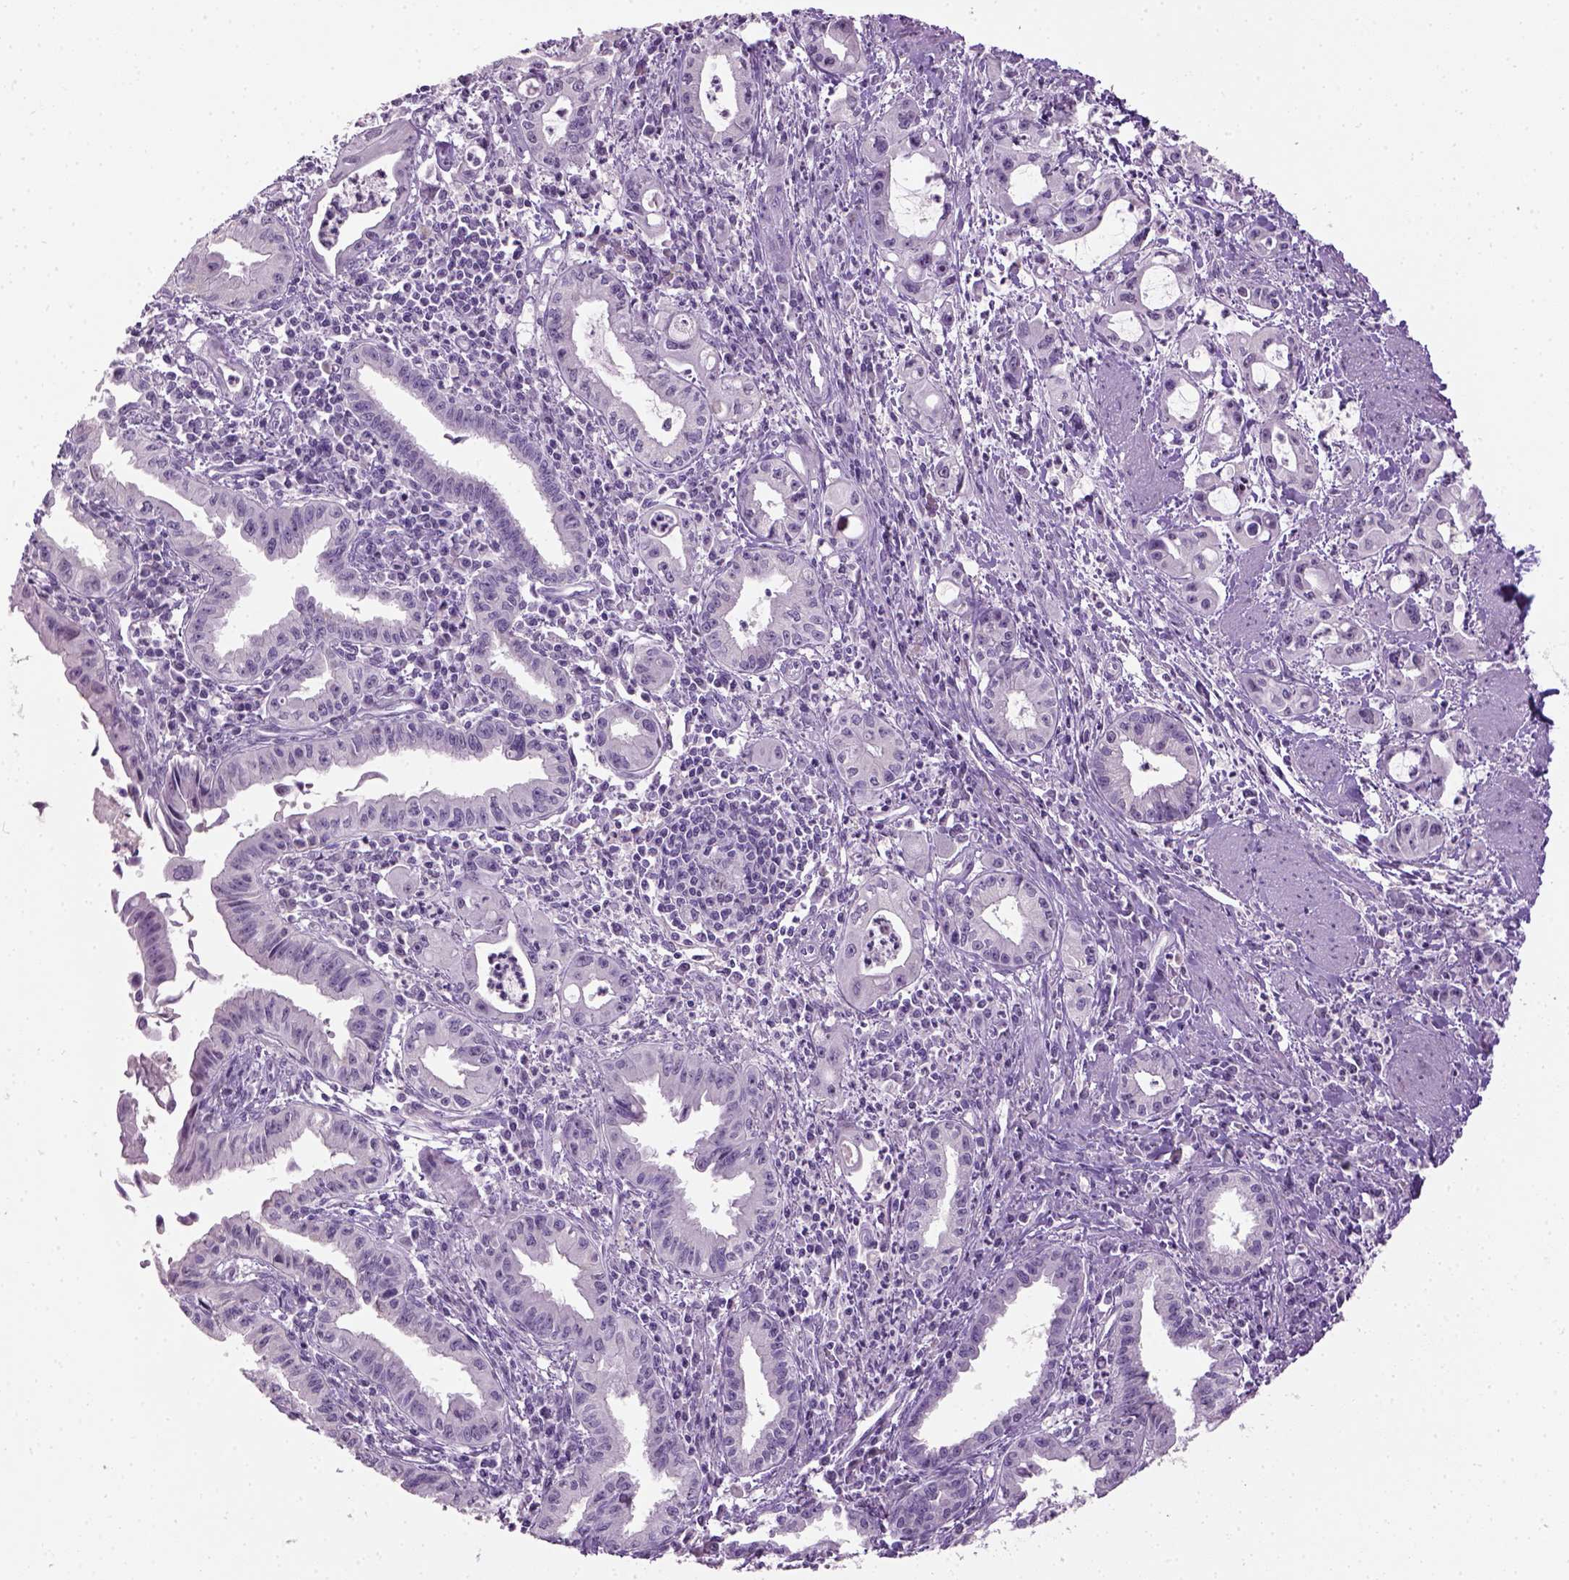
{"staining": {"intensity": "negative", "quantity": "none", "location": "none"}, "tissue": "pancreatic cancer", "cell_type": "Tumor cells", "image_type": "cancer", "snomed": [{"axis": "morphology", "description": "Adenocarcinoma, NOS"}, {"axis": "topography", "description": "Pancreas"}], "caption": "Tumor cells are negative for brown protein staining in pancreatic cancer.", "gene": "GABRB2", "patient": {"sex": "male", "age": 72}}